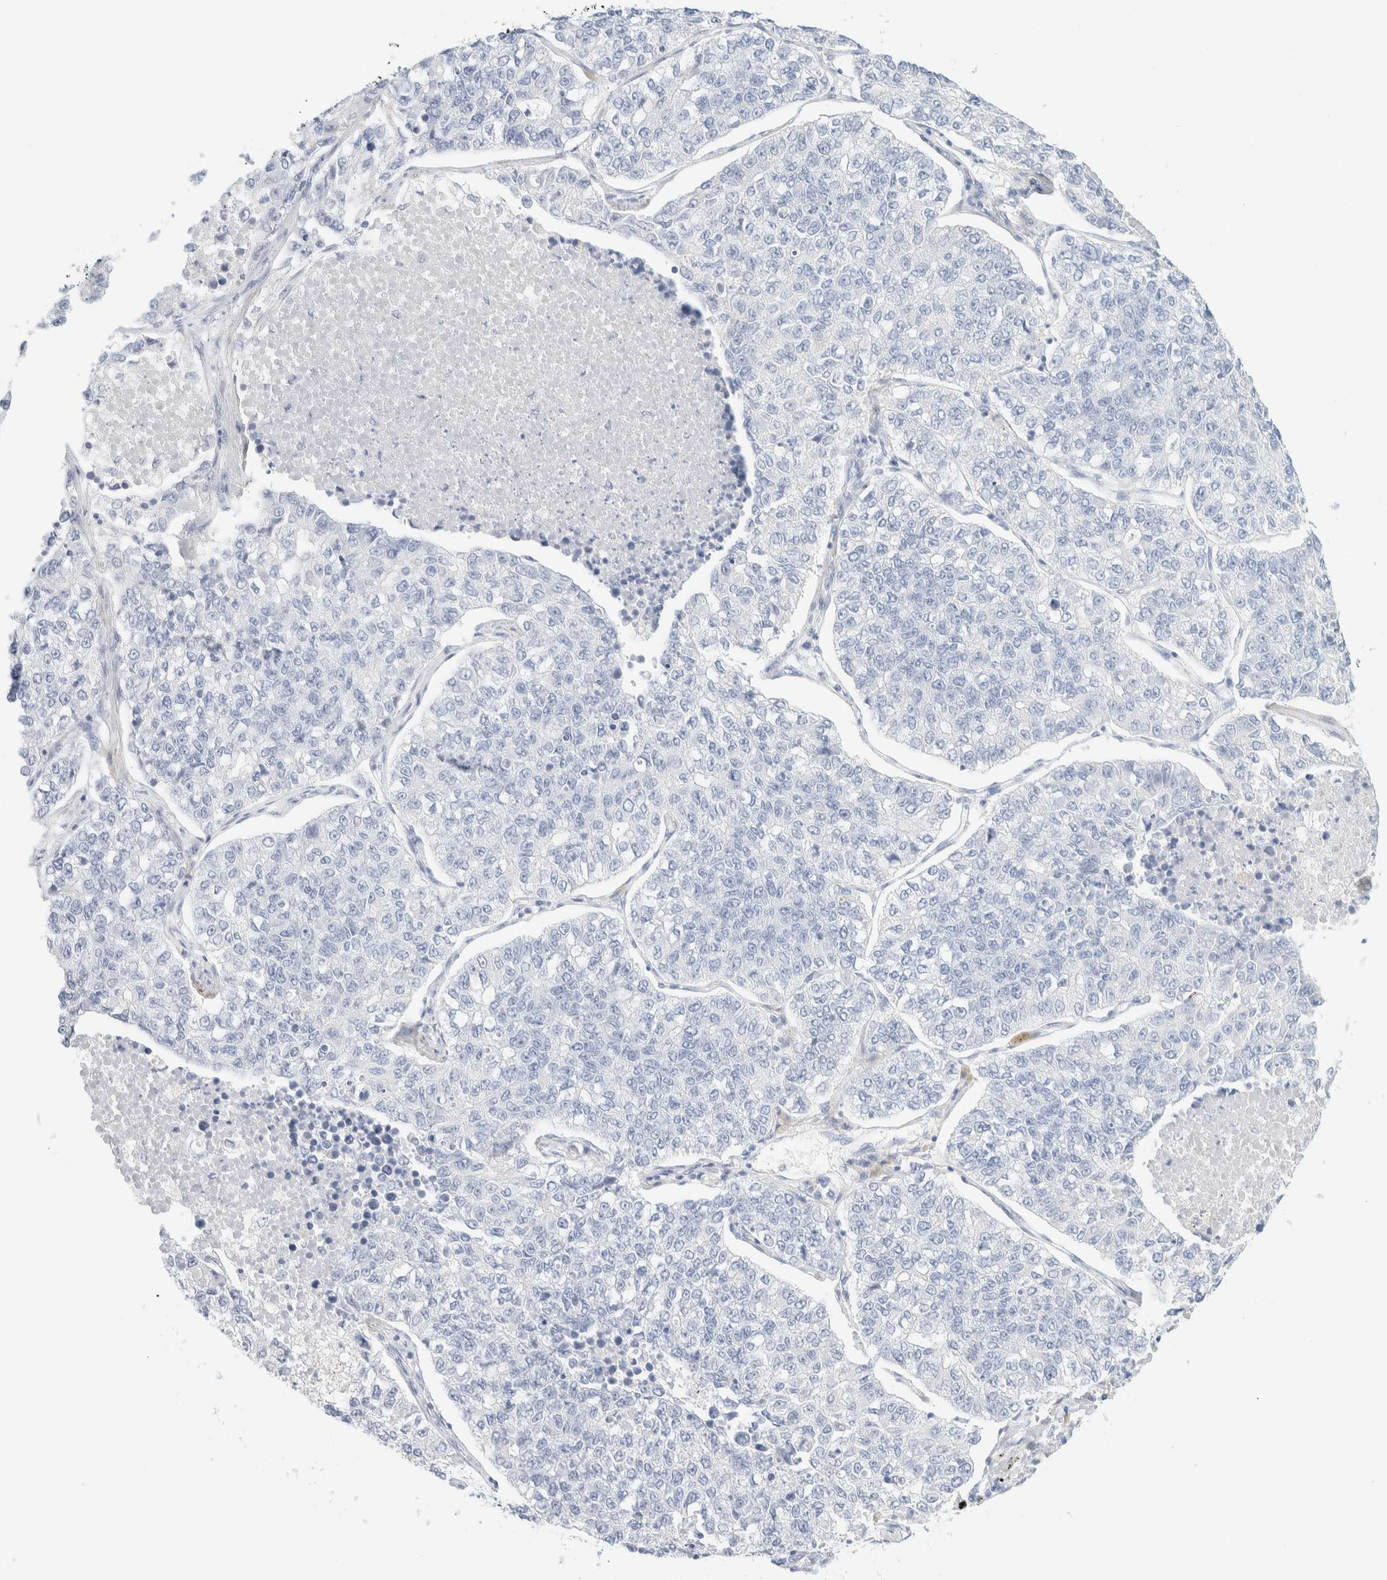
{"staining": {"intensity": "negative", "quantity": "none", "location": "none"}, "tissue": "lung cancer", "cell_type": "Tumor cells", "image_type": "cancer", "snomed": [{"axis": "morphology", "description": "Adenocarcinoma, NOS"}, {"axis": "topography", "description": "Lung"}], "caption": "Protein analysis of lung cancer (adenocarcinoma) demonstrates no significant positivity in tumor cells.", "gene": "AFMID", "patient": {"sex": "male", "age": 49}}